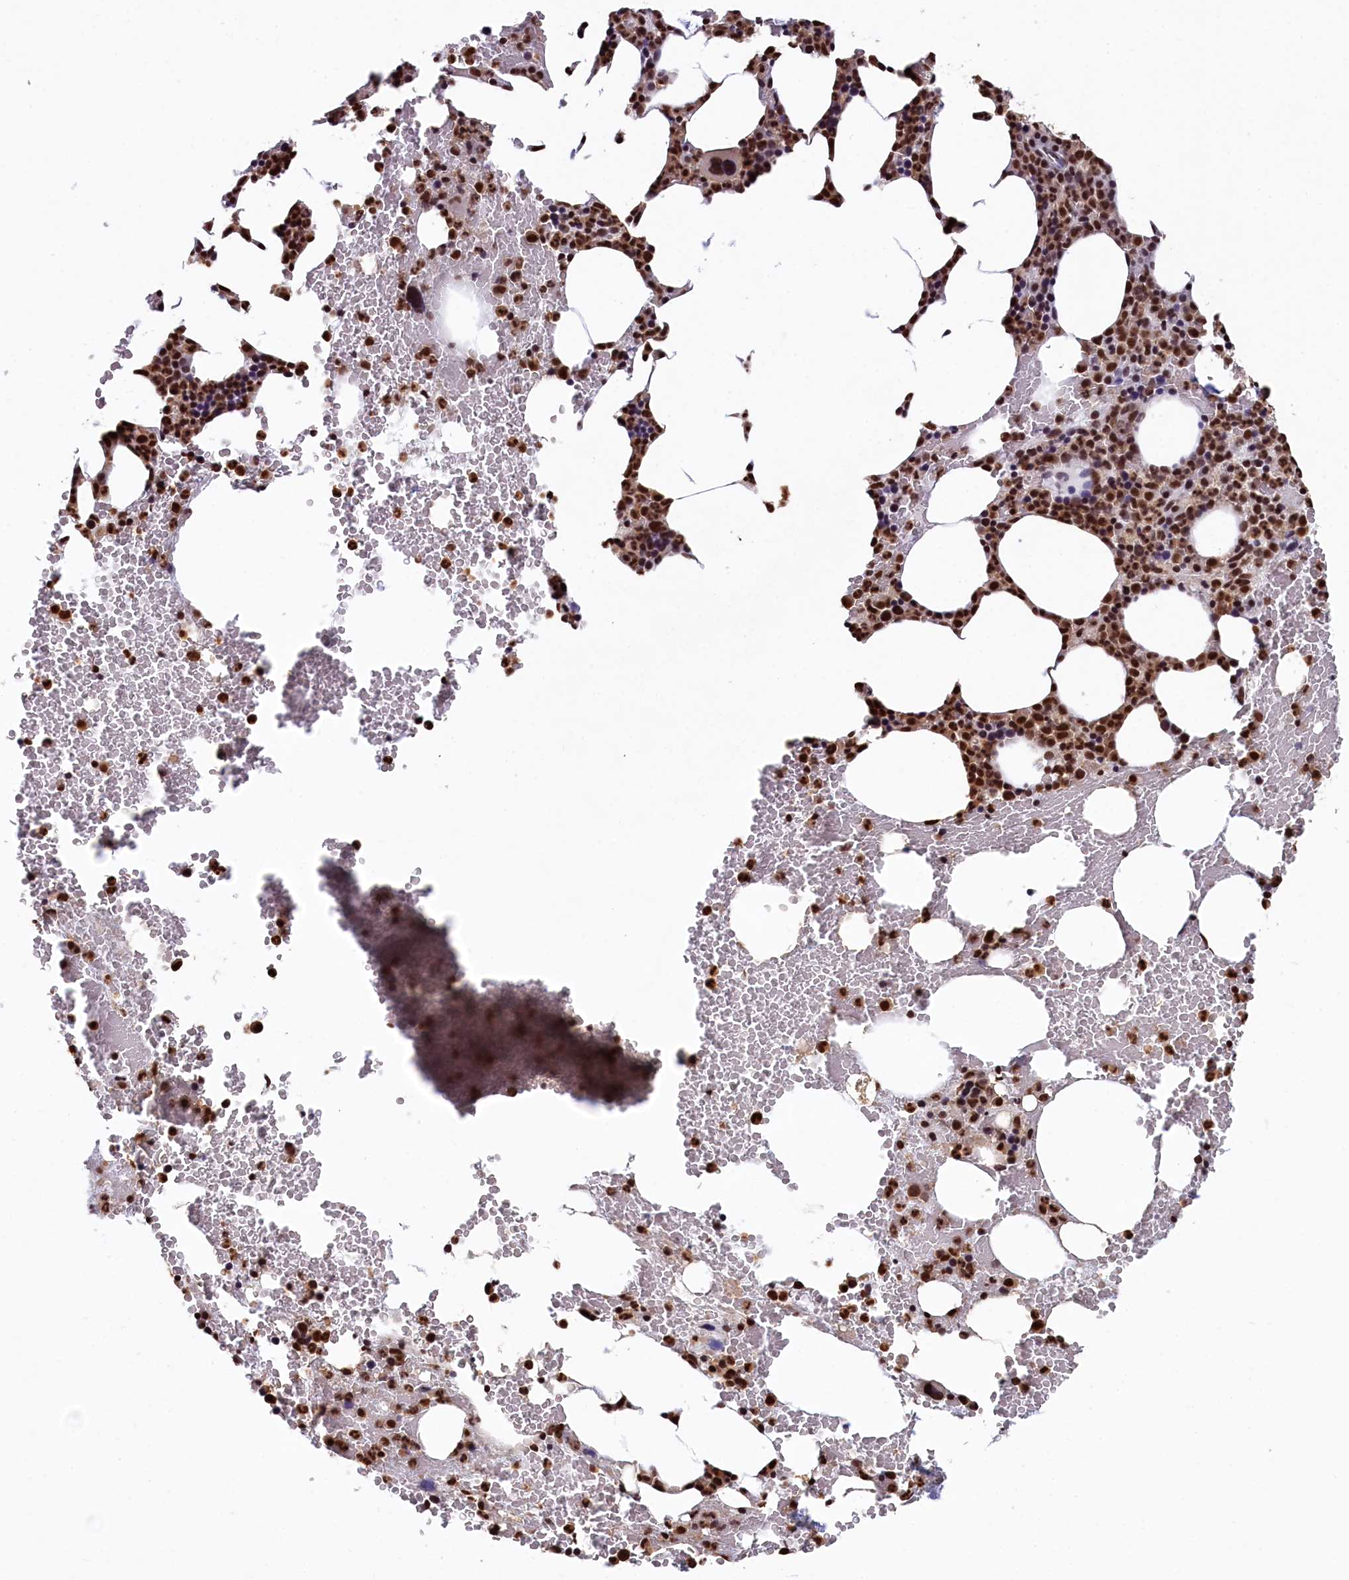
{"staining": {"intensity": "strong", "quantity": ">75%", "location": "nuclear"}, "tissue": "bone marrow", "cell_type": "Hematopoietic cells", "image_type": "normal", "snomed": [{"axis": "morphology", "description": "Normal tissue, NOS"}, {"axis": "morphology", "description": "Inflammation, NOS"}, {"axis": "topography", "description": "Bone marrow"}], "caption": "Normal bone marrow was stained to show a protein in brown. There is high levels of strong nuclear positivity in approximately >75% of hematopoietic cells. (DAB (3,3'-diaminobenzidine) IHC with brightfield microscopy, high magnification).", "gene": "SNRPD2", "patient": {"sex": "female", "age": 78}}